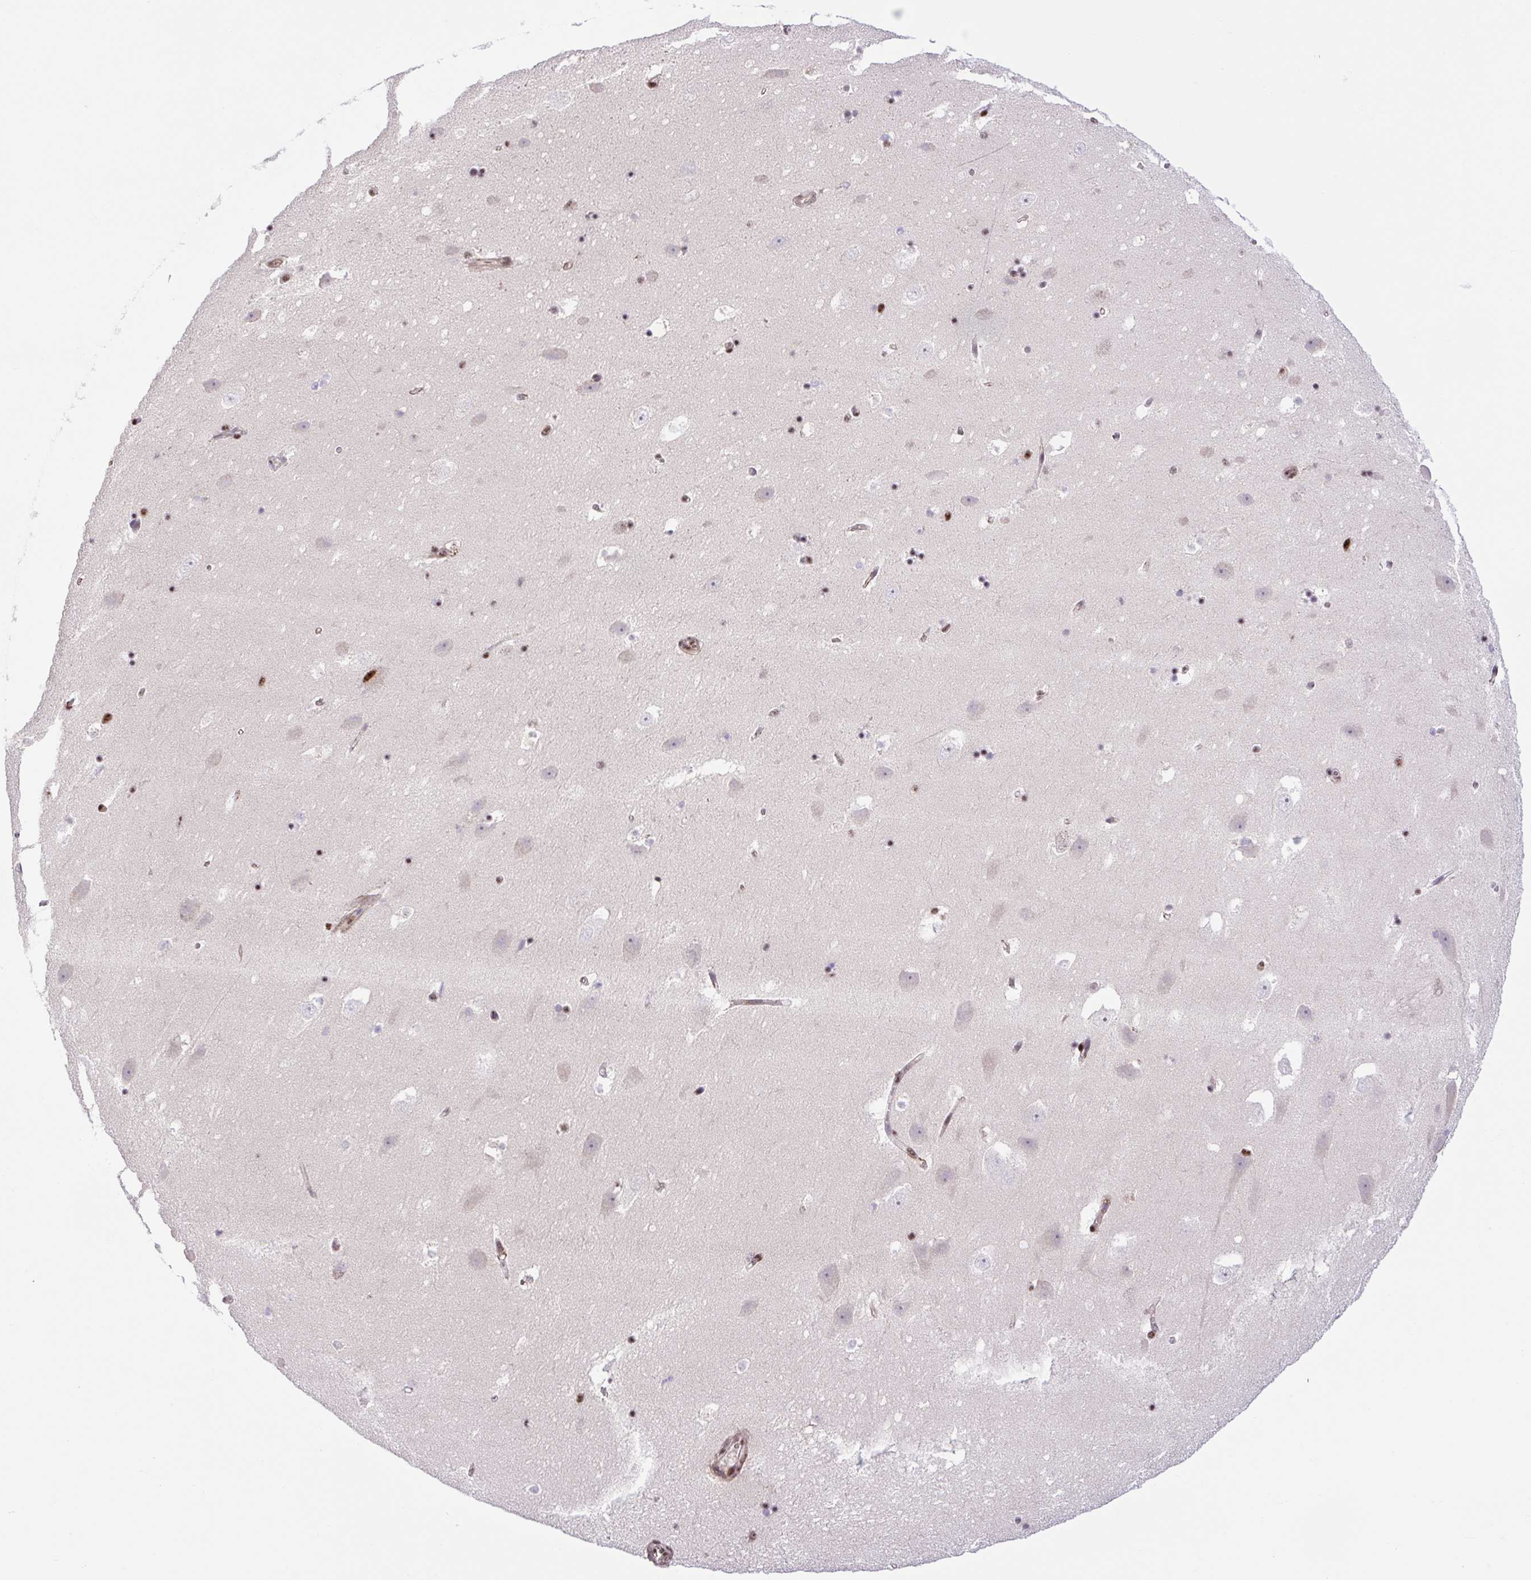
{"staining": {"intensity": "negative", "quantity": "none", "location": "none"}, "tissue": "hippocampus", "cell_type": "Glial cells", "image_type": "normal", "snomed": [{"axis": "morphology", "description": "Normal tissue, NOS"}, {"axis": "topography", "description": "Hippocampus"}], "caption": "The photomicrograph shows no significant staining in glial cells of hippocampus.", "gene": "ERG", "patient": {"sex": "male", "age": 58}}